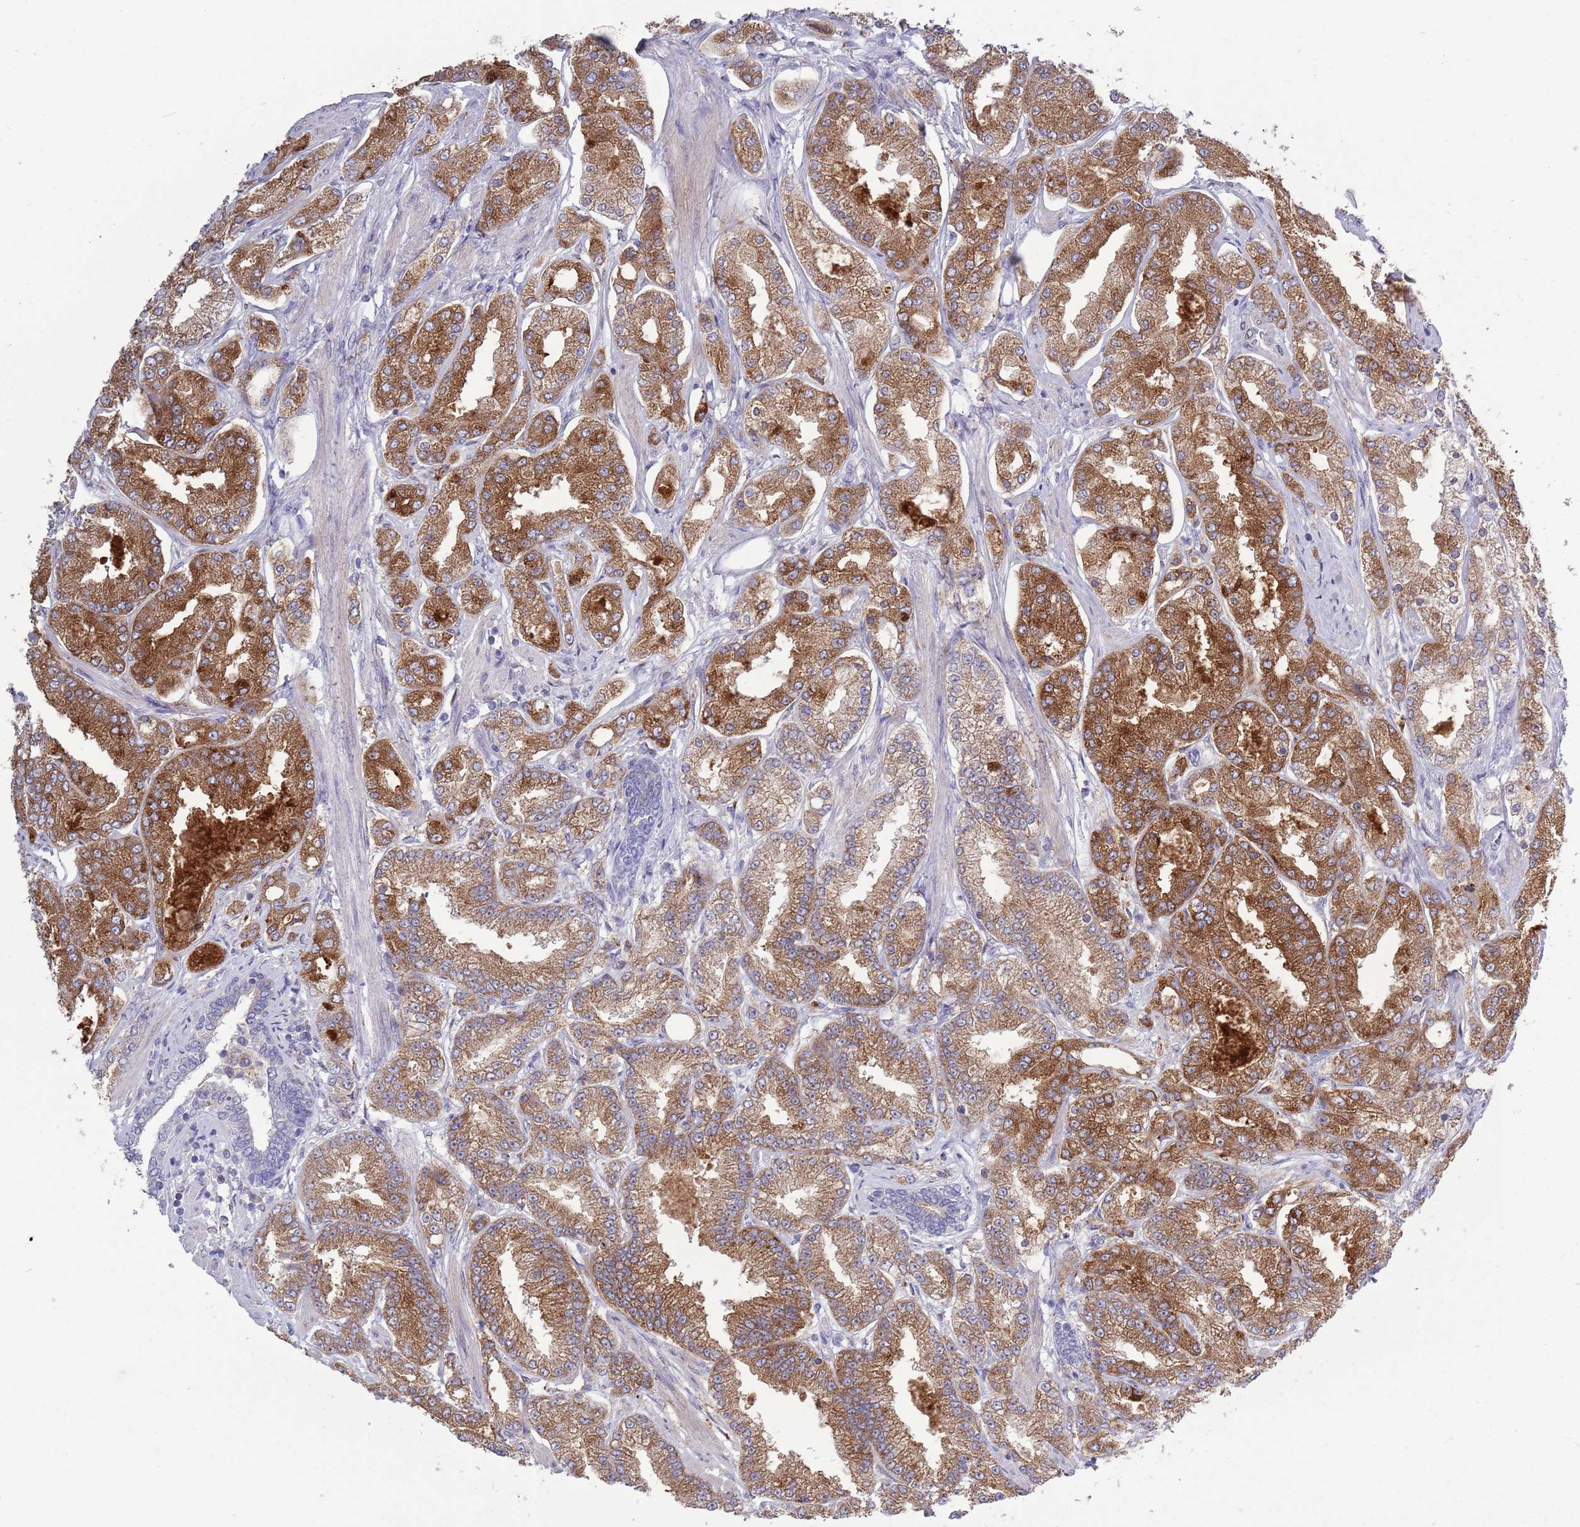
{"staining": {"intensity": "moderate", "quantity": ">75%", "location": "cytoplasmic/membranous"}, "tissue": "prostate cancer", "cell_type": "Tumor cells", "image_type": "cancer", "snomed": [{"axis": "morphology", "description": "Adenocarcinoma, High grade"}, {"axis": "topography", "description": "Prostate"}], "caption": "DAB immunohistochemical staining of high-grade adenocarcinoma (prostate) reveals moderate cytoplasmic/membranous protein positivity in approximately >75% of tumor cells.", "gene": "ACSBG1", "patient": {"sex": "male", "age": 69}}